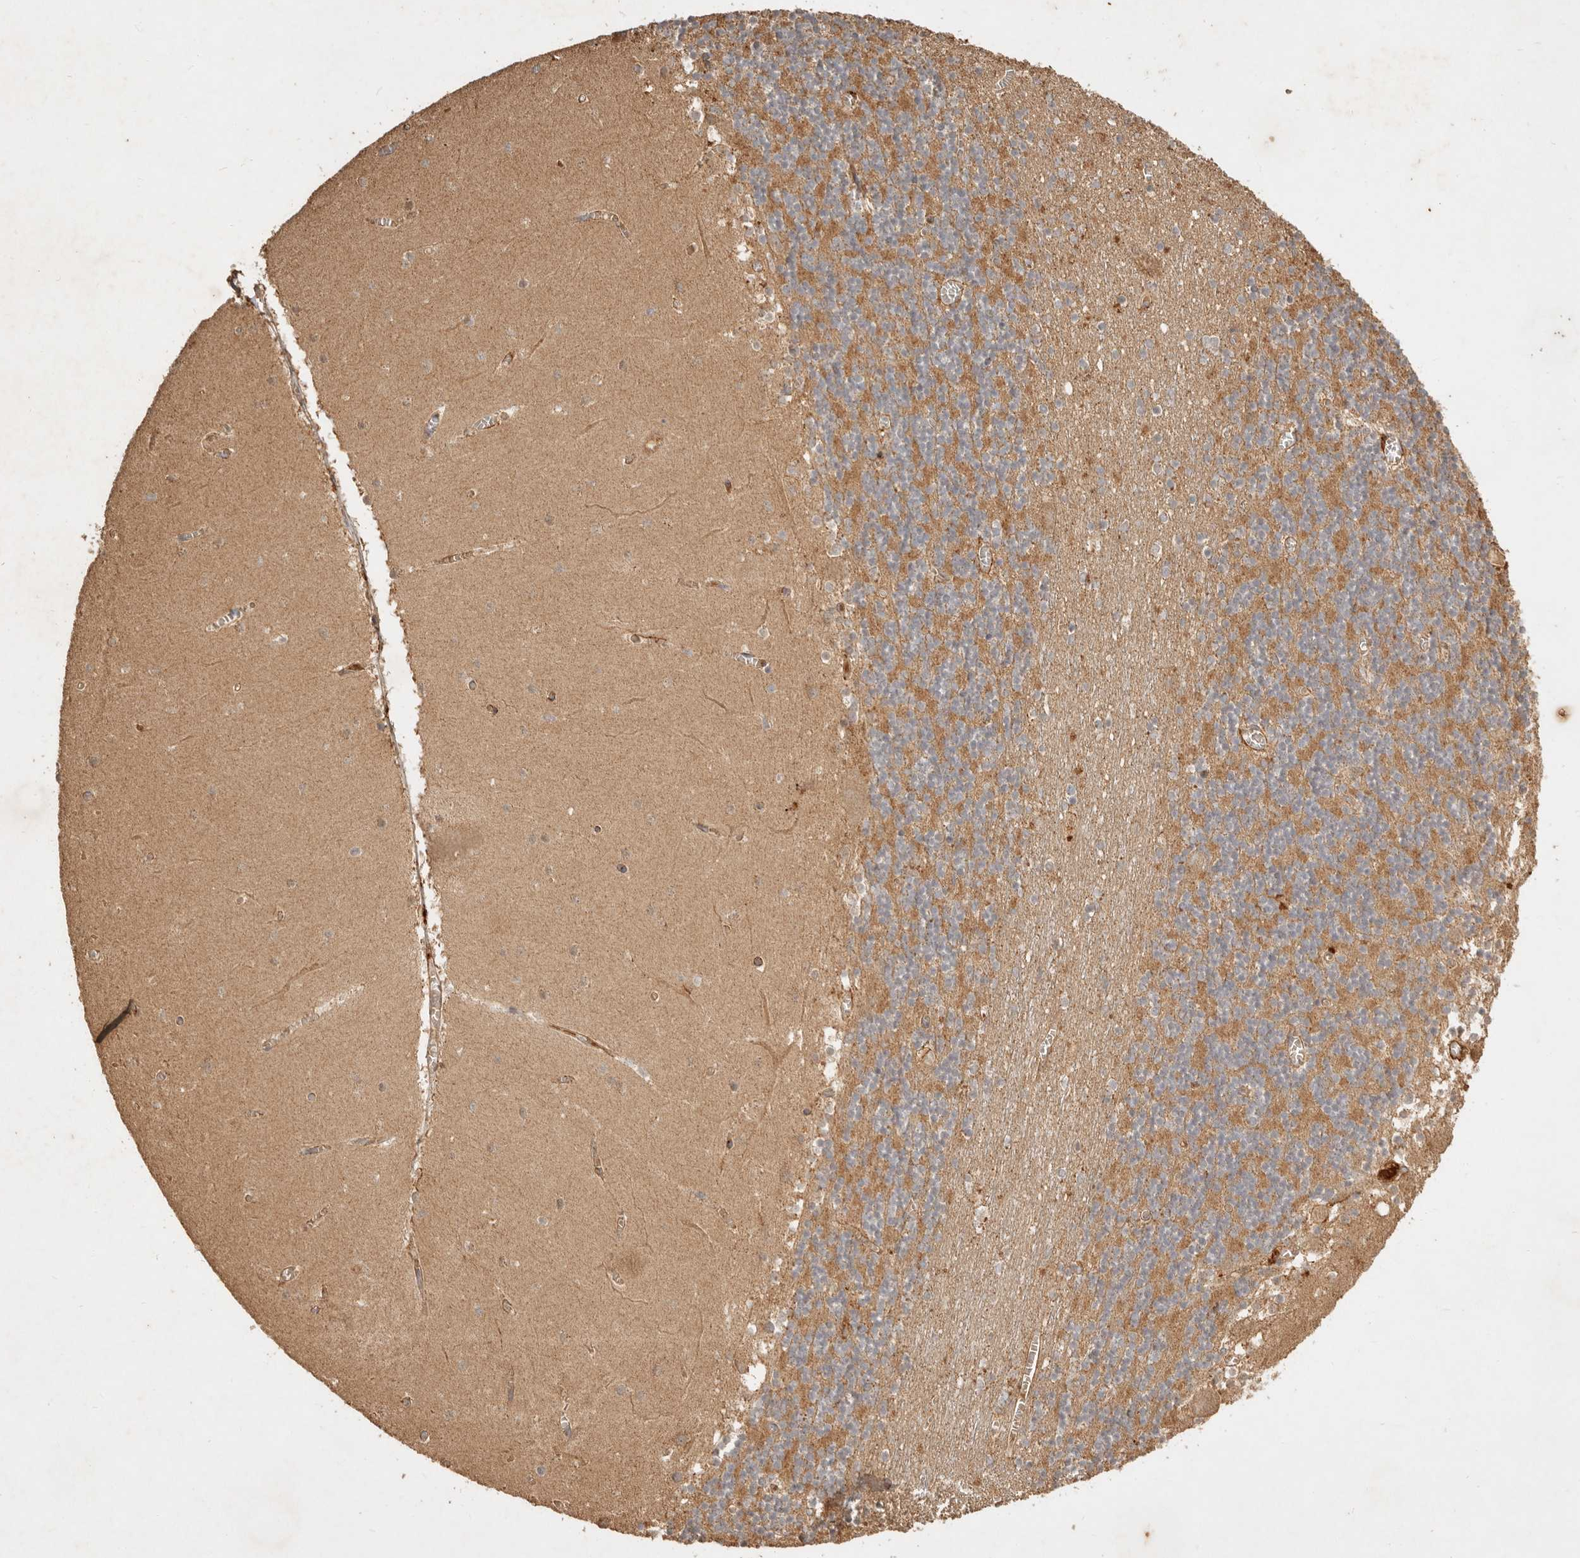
{"staining": {"intensity": "moderate", "quantity": ">75%", "location": "cytoplasmic/membranous"}, "tissue": "cerebellum", "cell_type": "Cells in granular layer", "image_type": "normal", "snomed": [{"axis": "morphology", "description": "Normal tissue, NOS"}, {"axis": "topography", "description": "Cerebellum"}], "caption": "Immunohistochemistry micrograph of normal human cerebellum stained for a protein (brown), which displays medium levels of moderate cytoplasmic/membranous positivity in approximately >75% of cells in granular layer.", "gene": "CLEC4C", "patient": {"sex": "female", "age": 28}}